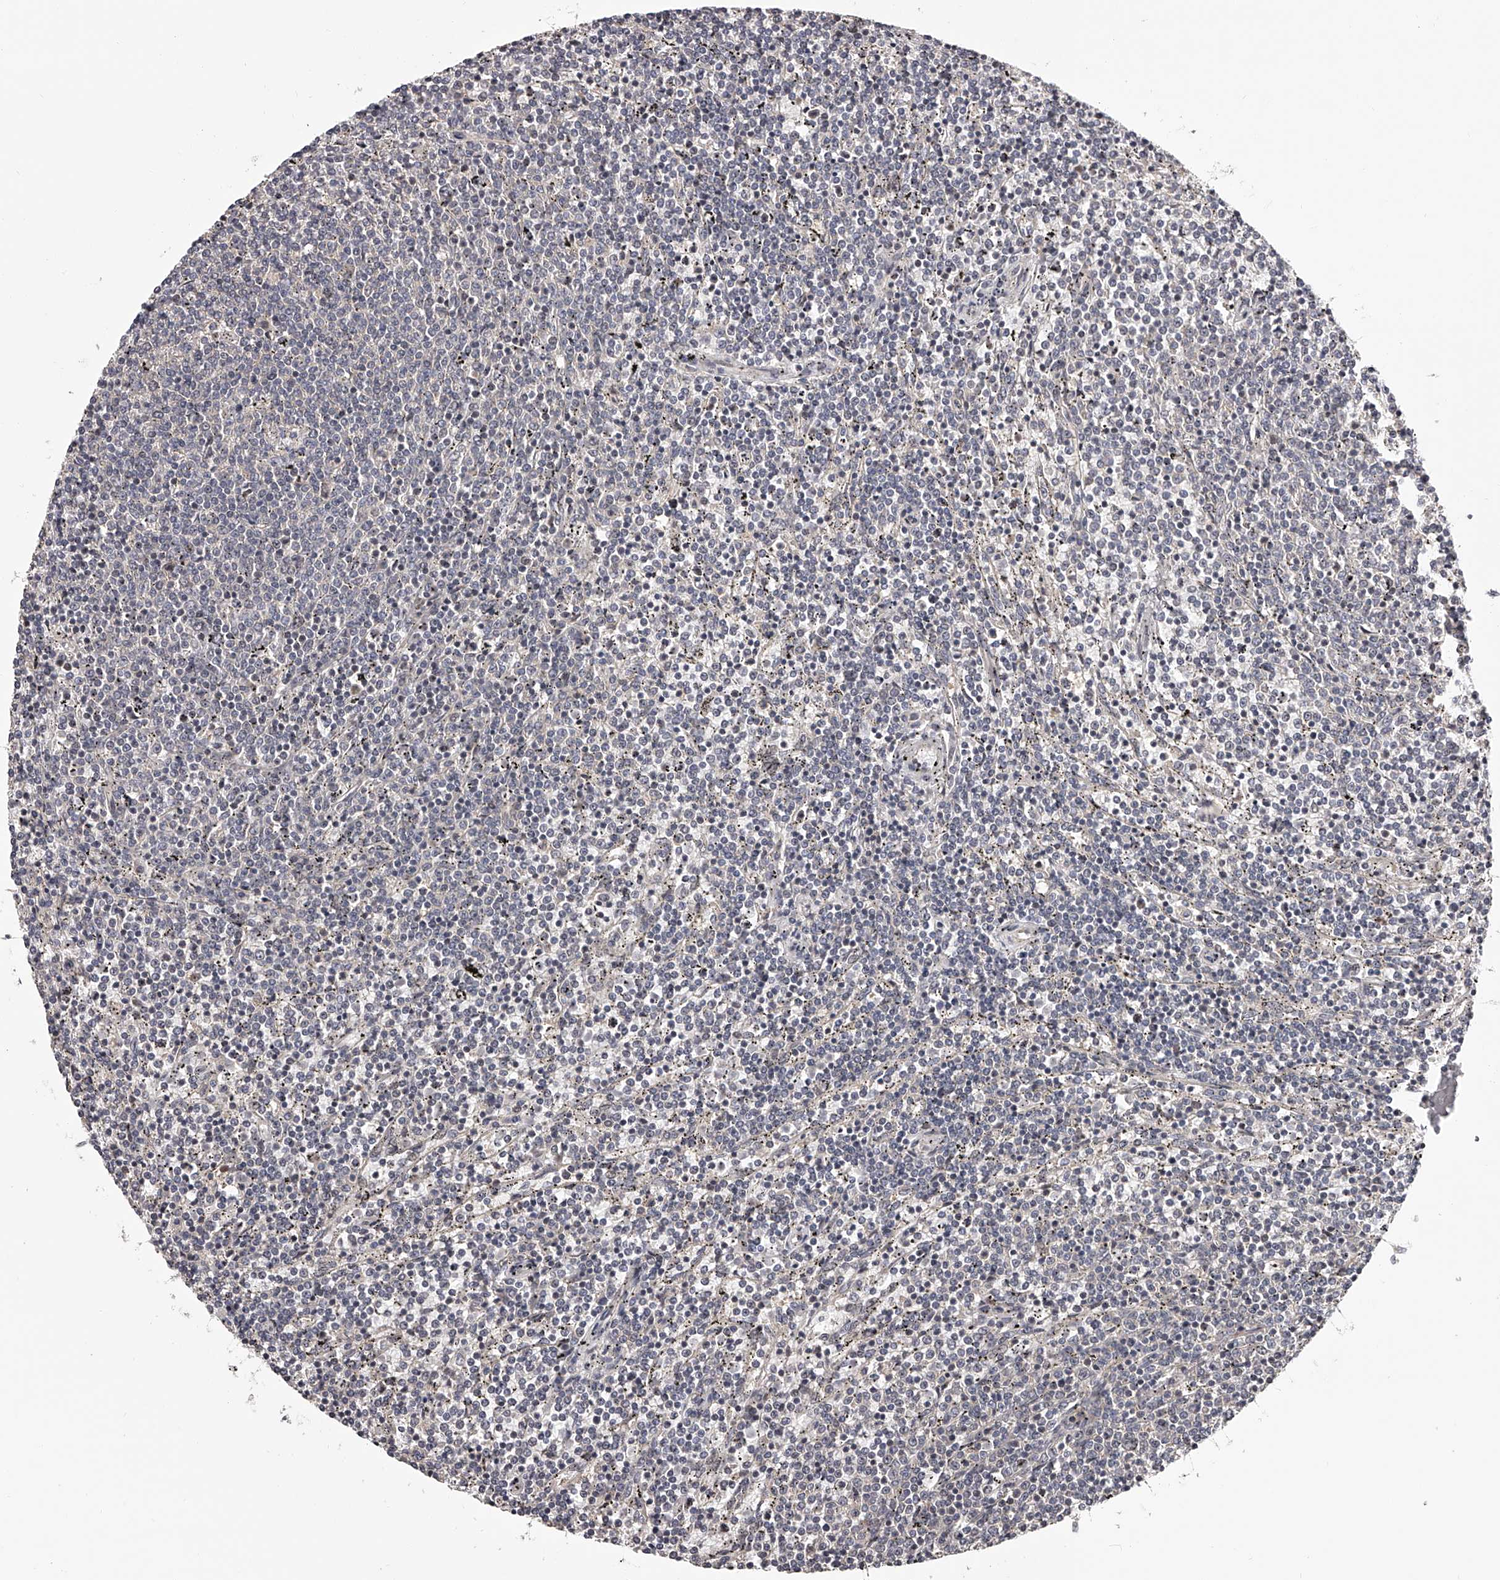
{"staining": {"intensity": "negative", "quantity": "none", "location": "none"}, "tissue": "lymphoma", "cell_type": "Tumor cells", "image_type": "cancer", "snomed": [{"axis": "morphology", "description": "Malignant lymphoma, non-Hodgkin's type, Low grade"}, {"axis": "topography", "description": "Spleen"}], "caption": "Human lymphoma stained for a protein using immunohistochemistry reveals no expression in tumor cells.", "gene": "PFDN2", "patient": {"sex": "female", "age": 50}}